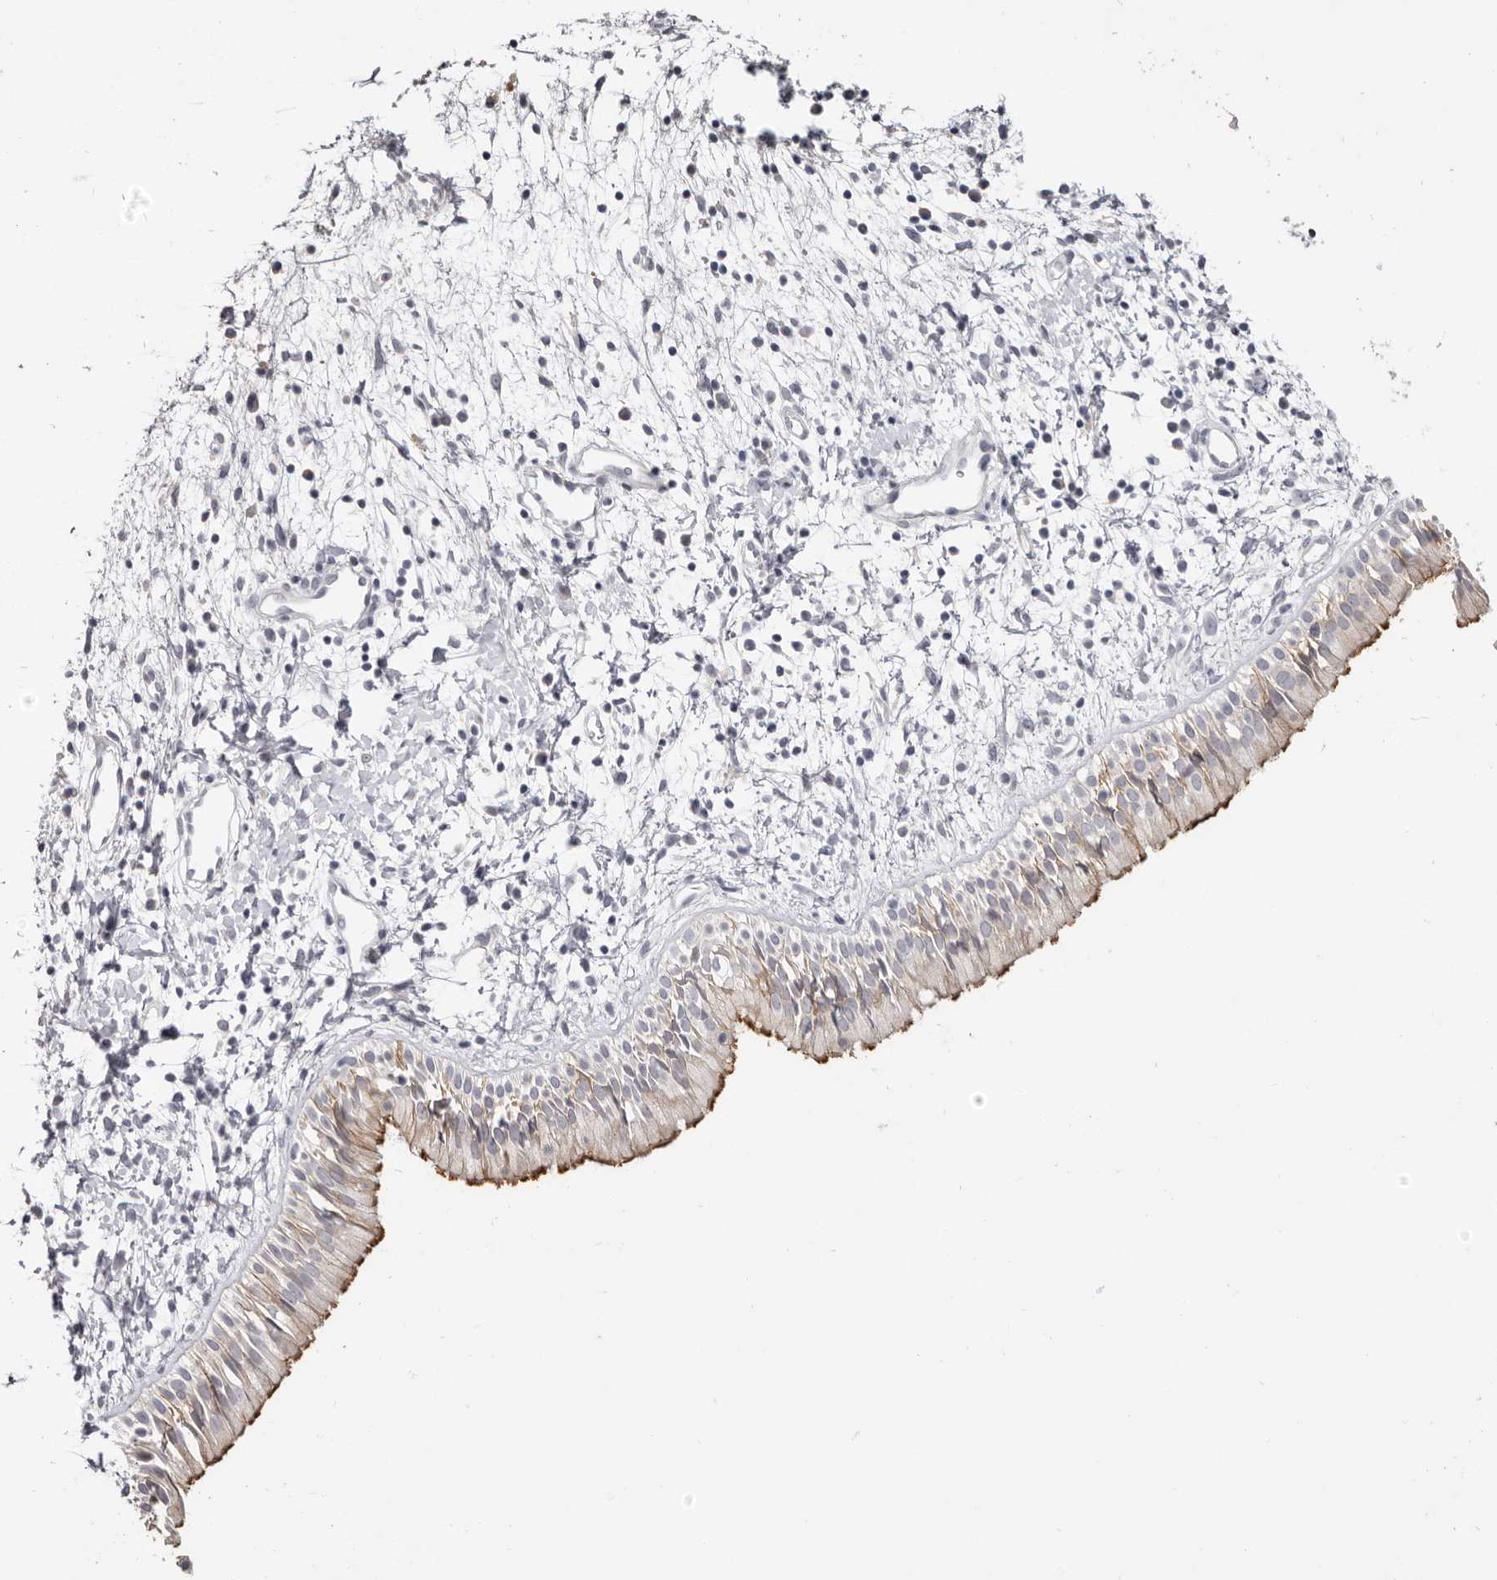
{"staining": {"intensity": "moderate", "quantity": ">75%", "location": "cytoplasmic/membranous"}, "tissue": "nasopharynx", "cell_type": "Respiratory epithelial cells", "image_type": "normal", "snomed": [{"axis": "morphology", "description": "Normal tissue, NOS"}, {"axis": "topography", "description": "Nasopharynx"}], "caption": "DAB (3,3'-diaminobenzidine) immunohistochemical staining of unremarkable nasopharynx demonstrates moderate cytoplasmic/membranous protein staining in about >75% of respiratory epithelial cells.", "gene": "PCDHB6", "patient": {"sex": "male", "age": 22}}